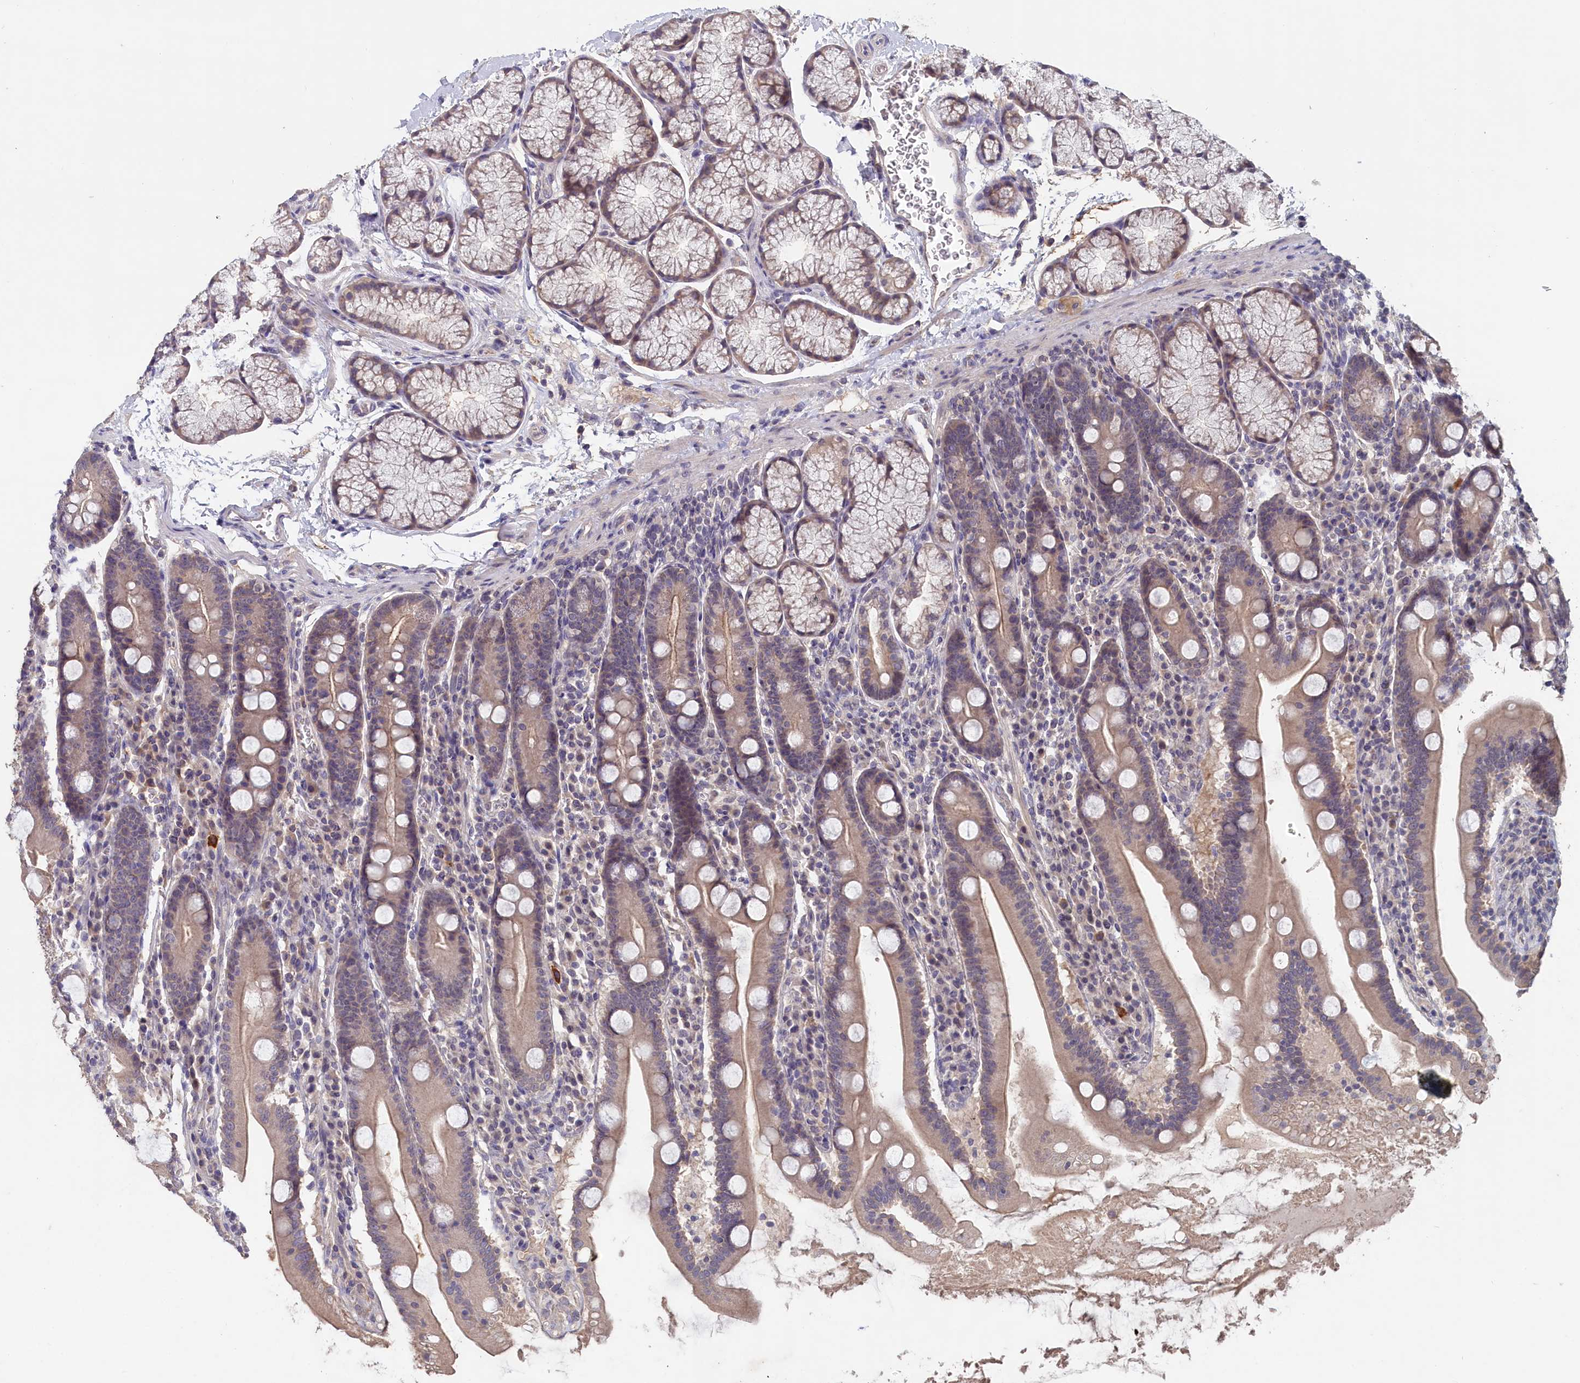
{"staining": {"intensity": "negative", "quantity": "none", "location": "none"}, "tissue": "duodenum", "cell_type": "Glandular cells", "image_type": "normal", "snomed": [{"axis": "morphology", "description": "Normal tissue, NOS"}, {"axis": "topography", "description": "Duodenum"}], "caption": "Protein analysis of unremarkable duodenum exhibits no significant expression in glandular cells.", "gene": "CELF5", "patient": {"sex": "male", "age": 35}}